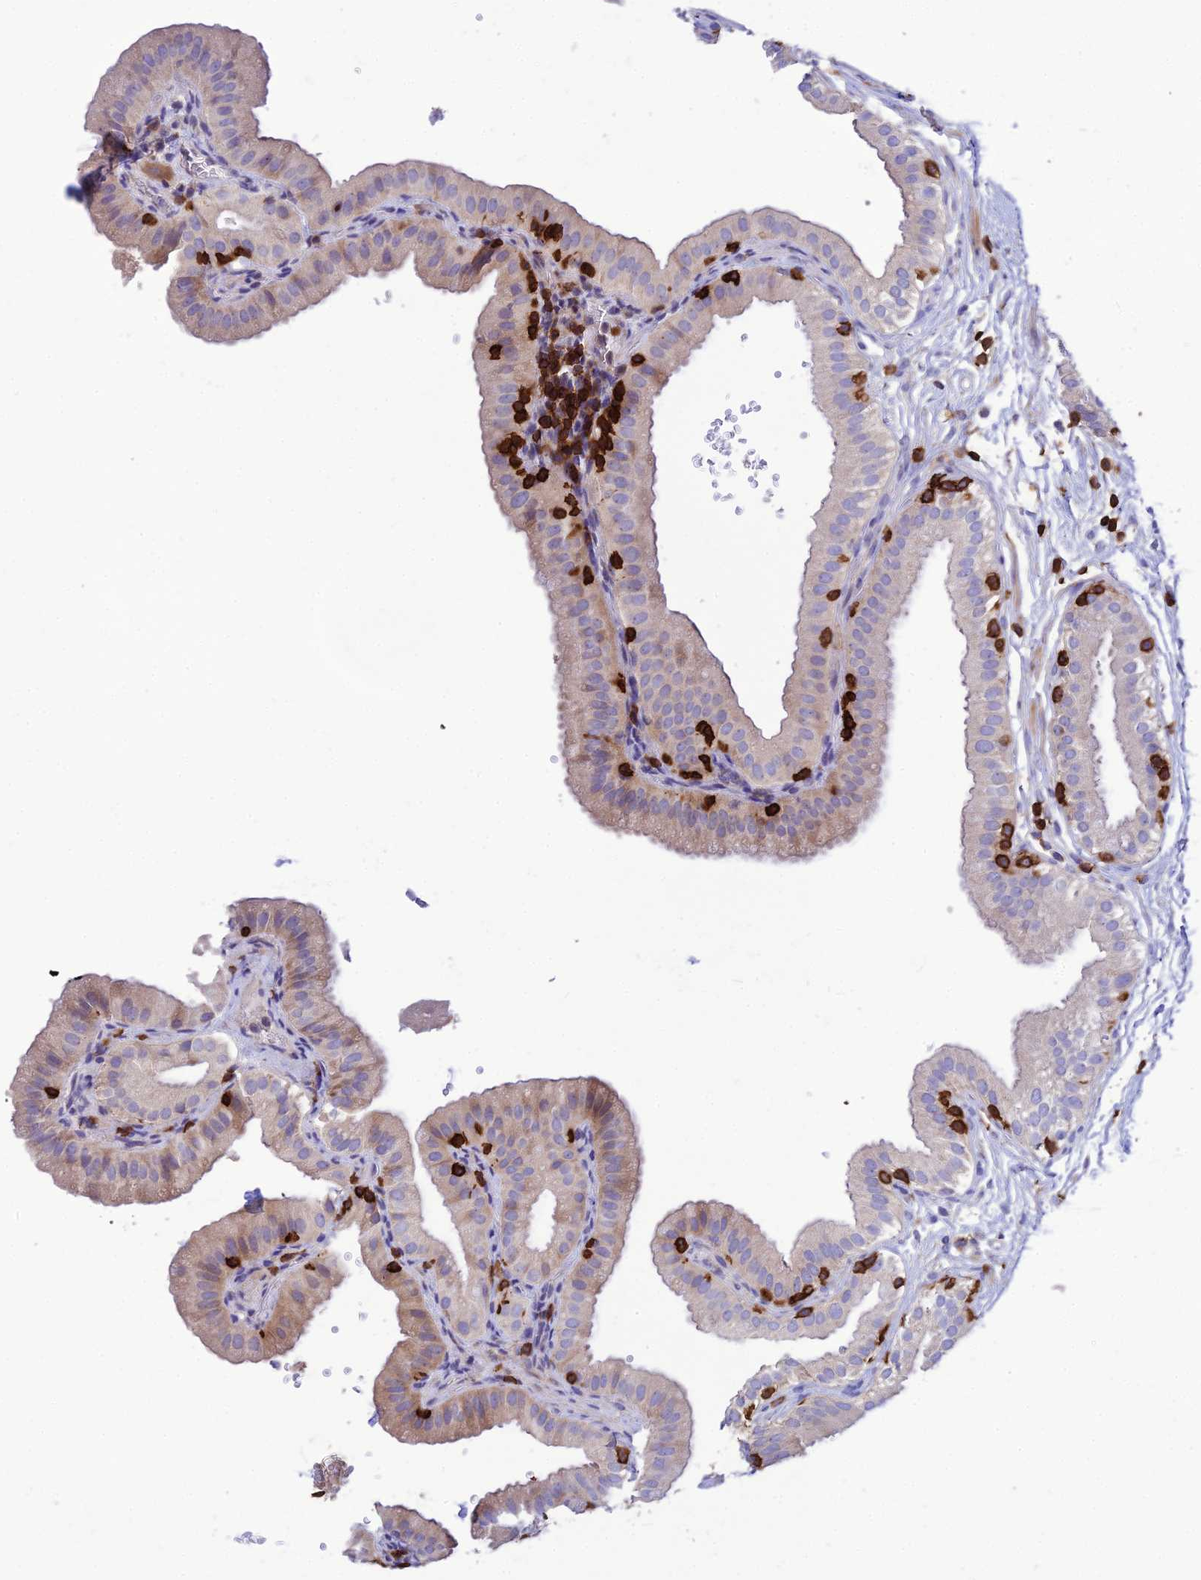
{"staining": {"intensity": "weak", "quantity": "<25%", "location": "cytoplasmic/membranous"}, "tissue": "gallbladder", "cell_type": "Glandular cells", "image_type": "normal", "snomed": [{"axis": "morphology", "description": "Normal tissue, NOS"}, {"axis": "topography", "description": "Gallbladder"}], "caption": "Glandular cells show no significant protein positivity in unremarkable gallbladder.", "gene": "PTPRCAP", "patient": {"sex": "female", "age": 61}}